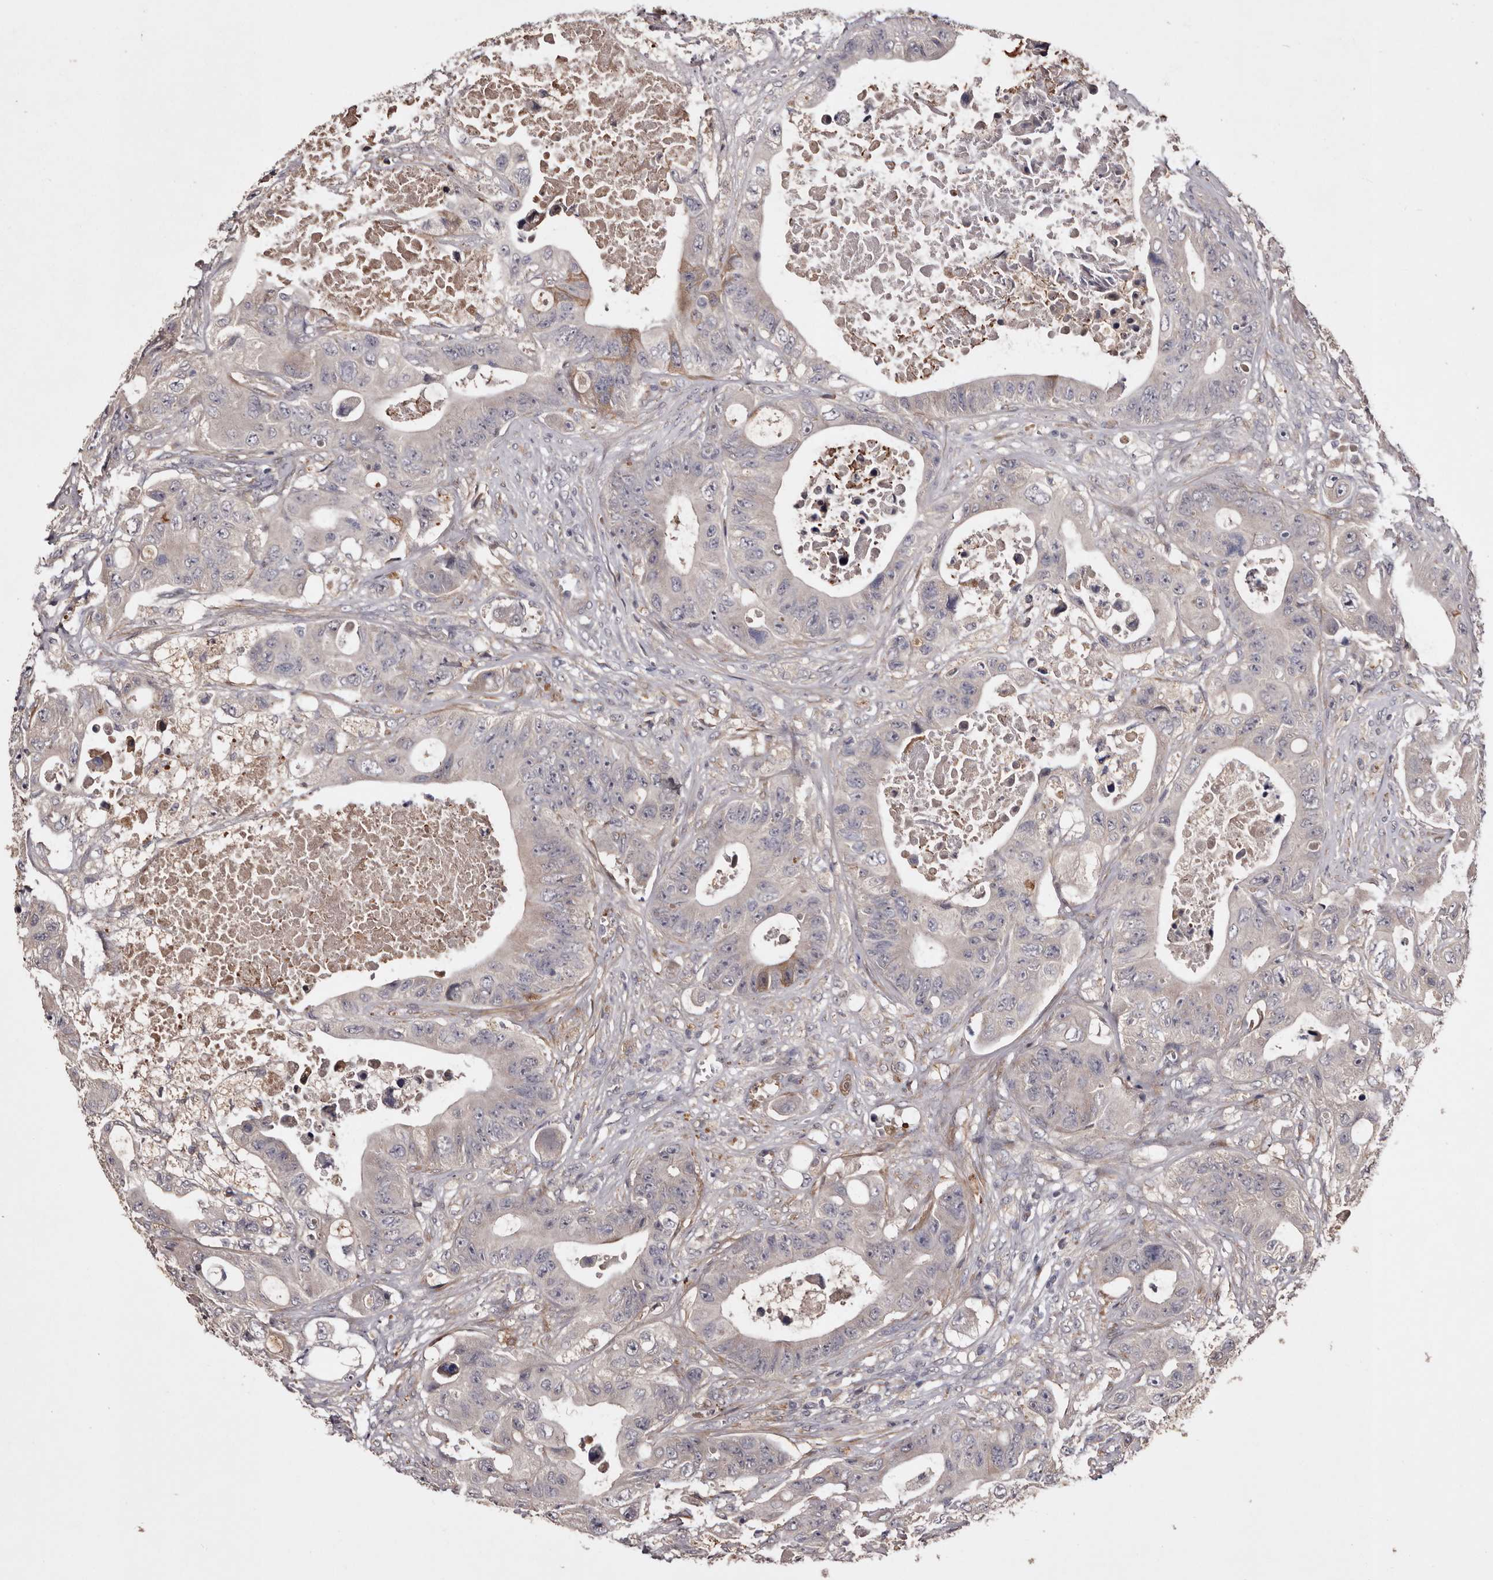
{"staining": {"intensity": "negative", "quantity": "none", "location": "none"}, "tissue": "colorectal cancer", "cell_type": "Tumor cells", "image_type": "cancer", "snomed": [{"axis": "morphology", "description": "Adenocarcinoma, NOS"}, {"axis": "topography", "description": "Colon"}], "caption": "A high-resolution histopathology image shows immunohistochemistry (IHC) staining of colorectal cancer, which displays no significant positivity in tumor cells. Brightfield microscopy of IHC stained with DAB (brown) and hematoxylin (blue), captured at high magnification.", "gene": "CYP1B1", "patient": {"sex": "female", "age": 46}}